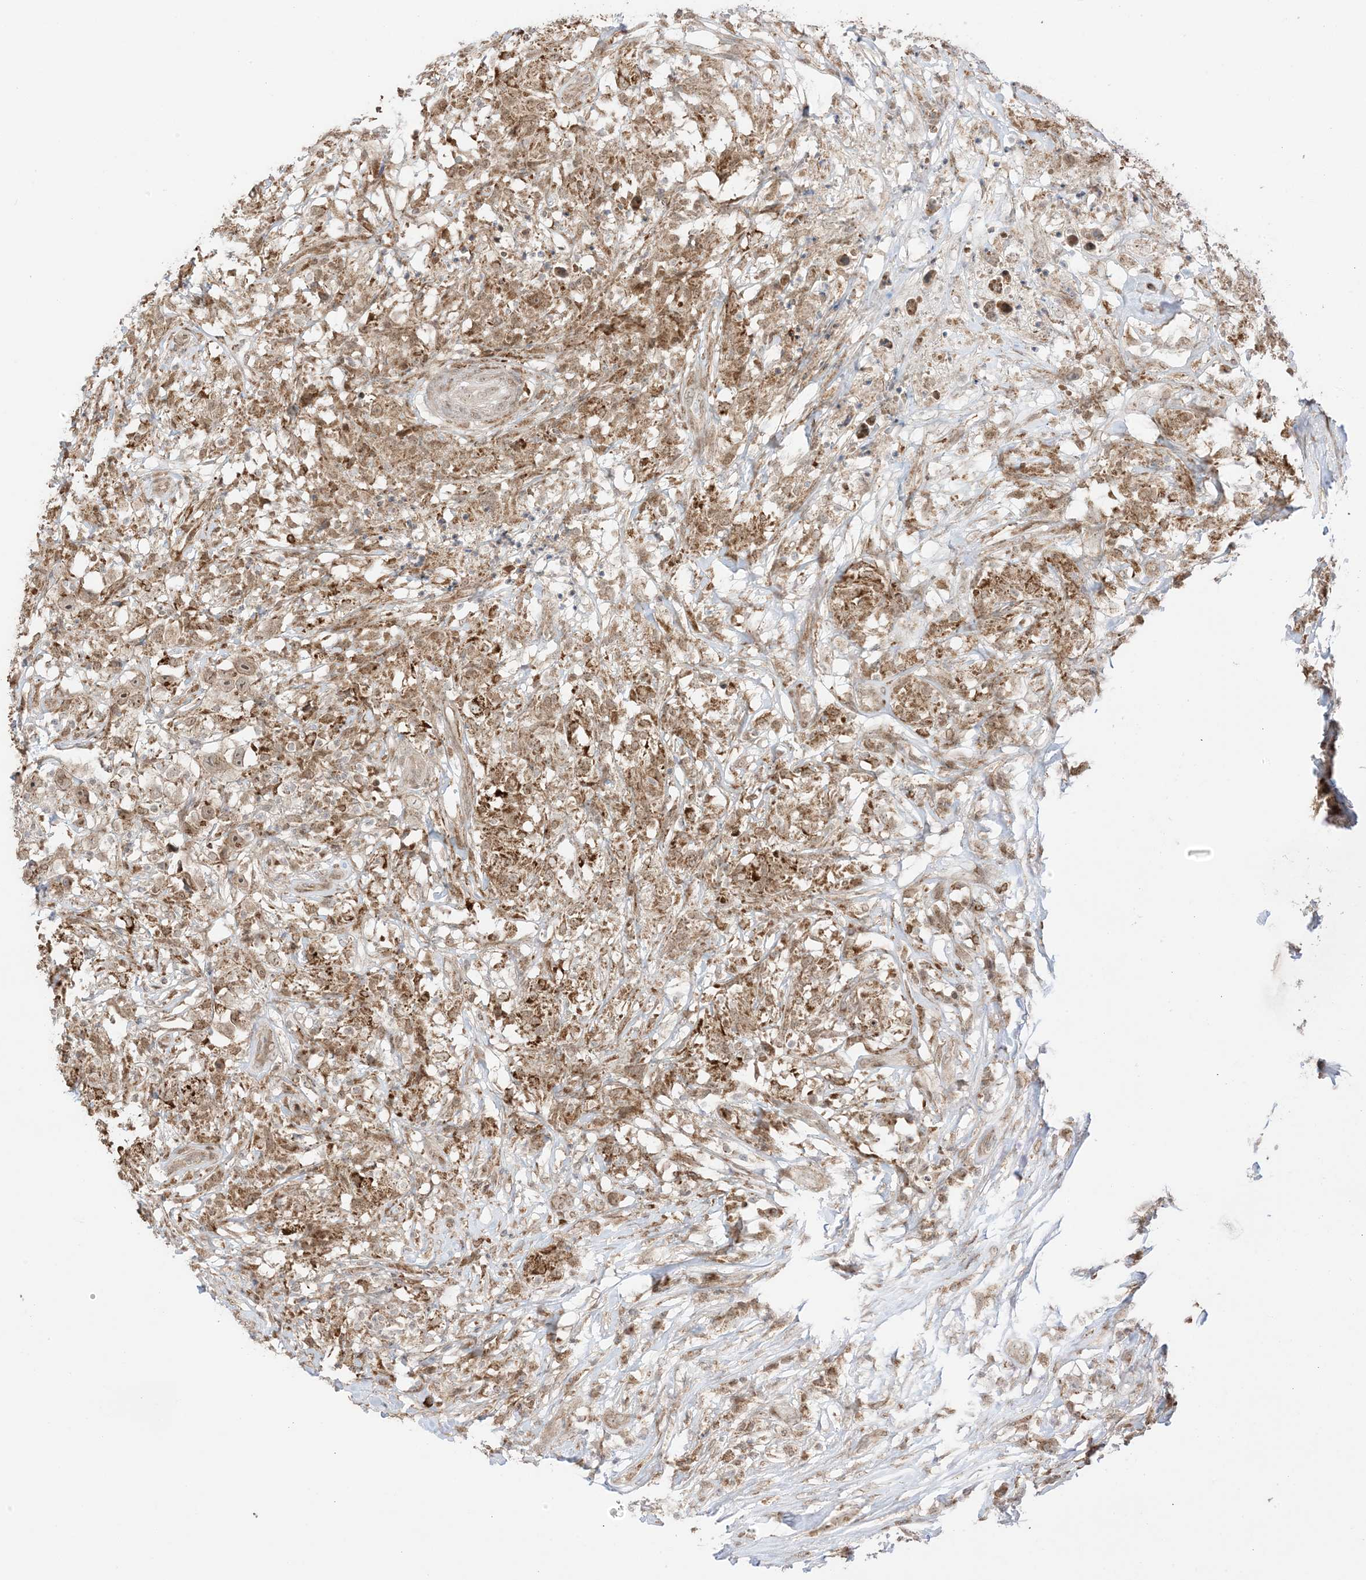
{"staining": {"intensity": "weak", "quantity": ">75%", "location": "cytoplasmic/membranous,nuclear"}, "tissue": "testis cancer", "cell_type": "Tumor cells", "image_type": "cancer", "snomed": [{"axis": "morphology", "description": "Seminoma, NOS"}, {"axis": "topography", "description": "Testis"}], "caption": "Testis cancer stained with DAB immunohistochemistry reveals low levels of weak cytoplasmic/membranous and nuclear expression in approximately >75% of tumor cells.", "gene": "UBE2E2", "patient": {"sex": "male", "age": 49}}